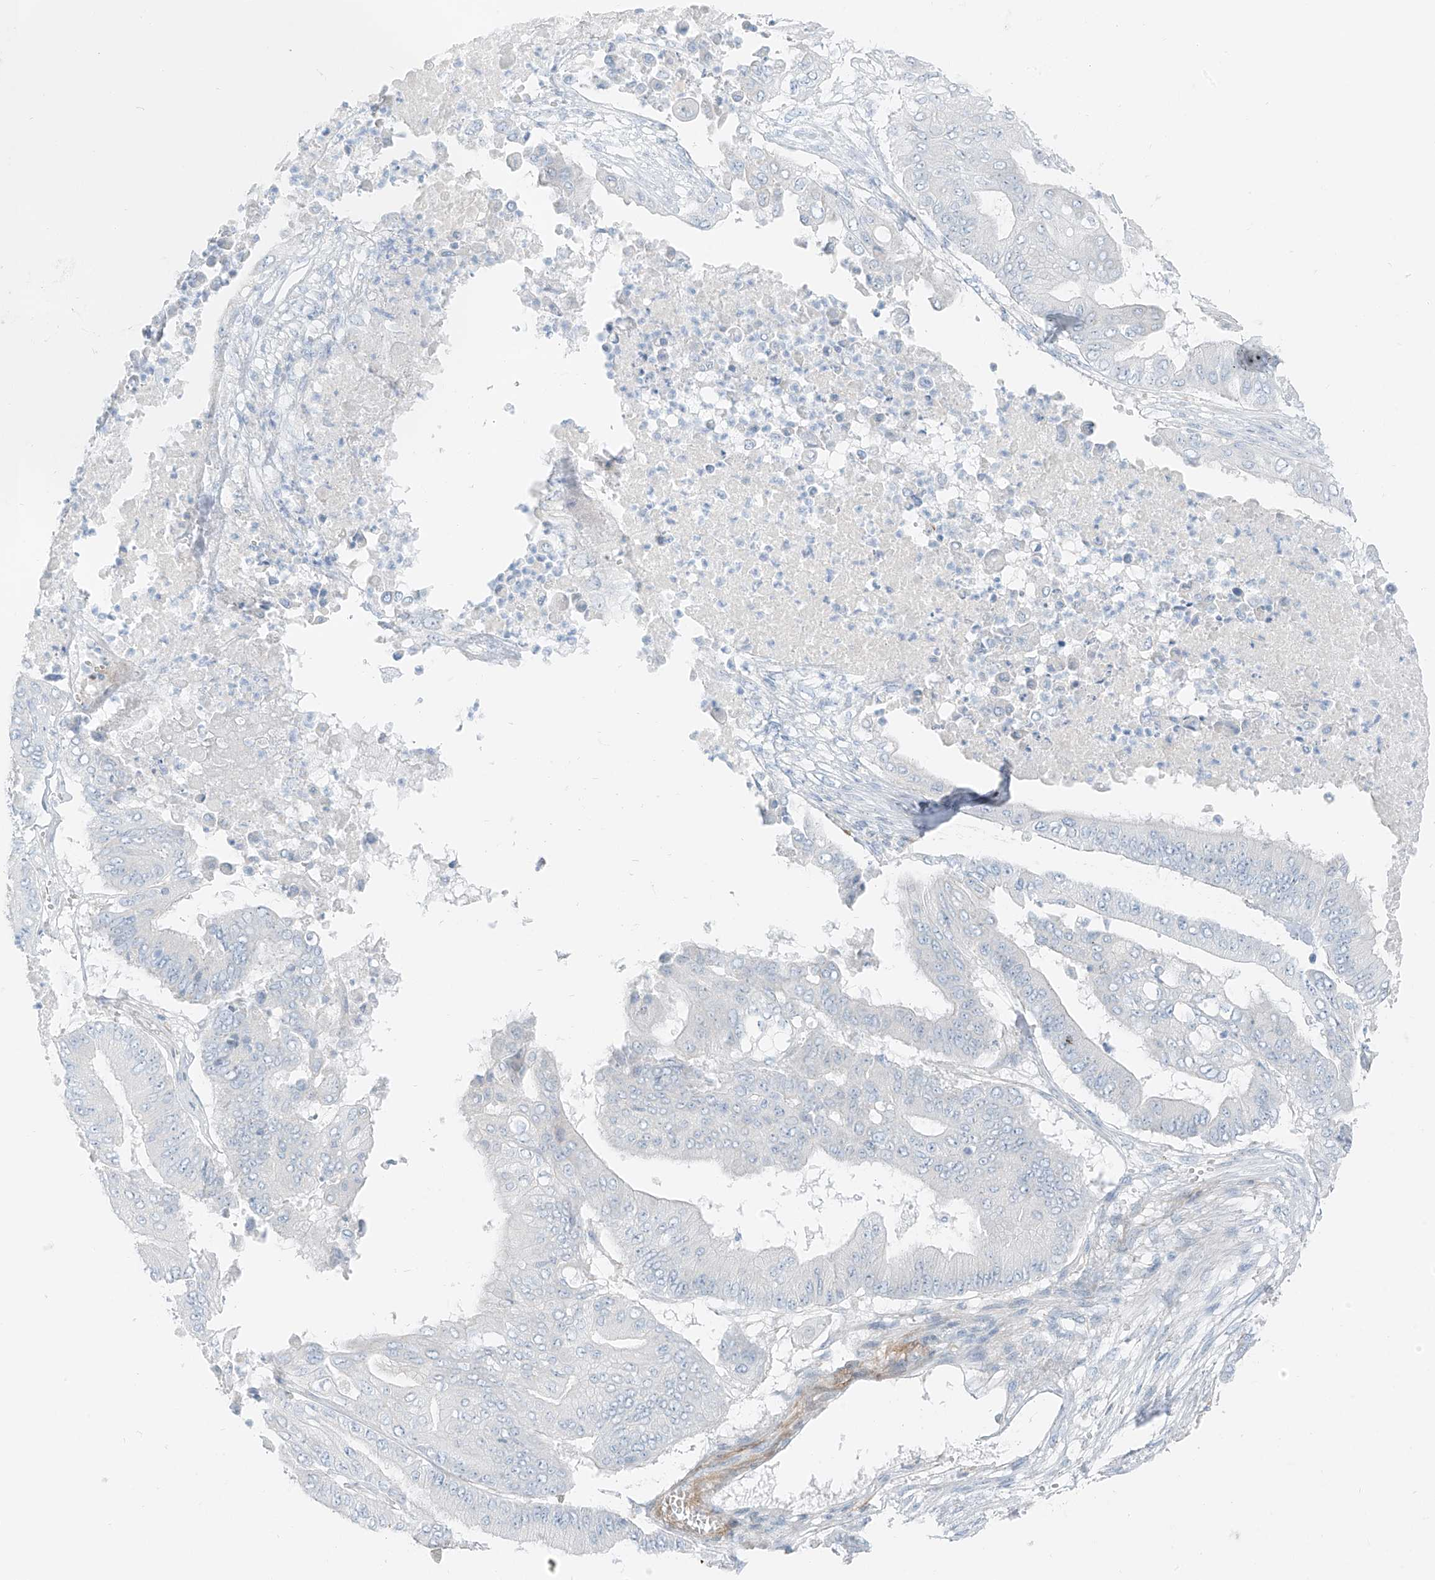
{"staining": {"intensity": "negative", "quantity": "none", "location": "none"}, "tissue": "pancreatic cancer", "cell_type": "Tumor cells", "image_type": "cancer", "snomed": [{"axis": "morphology", "description": "Adenocarcinoma, NOS"}, {"axis": "topography", "description": "Pancreas"}], "caption": "This is a histopathology image of immunohistochemistry (IHC) staining of pancreatic cancer (adenocarcinoma), which shows no staining in tumor cells. (Brightfield microscopy of DAB immunohistochemistry at high magnification).", "gene": "SMCP", "patient": {"sex": "female", "age": 77}}